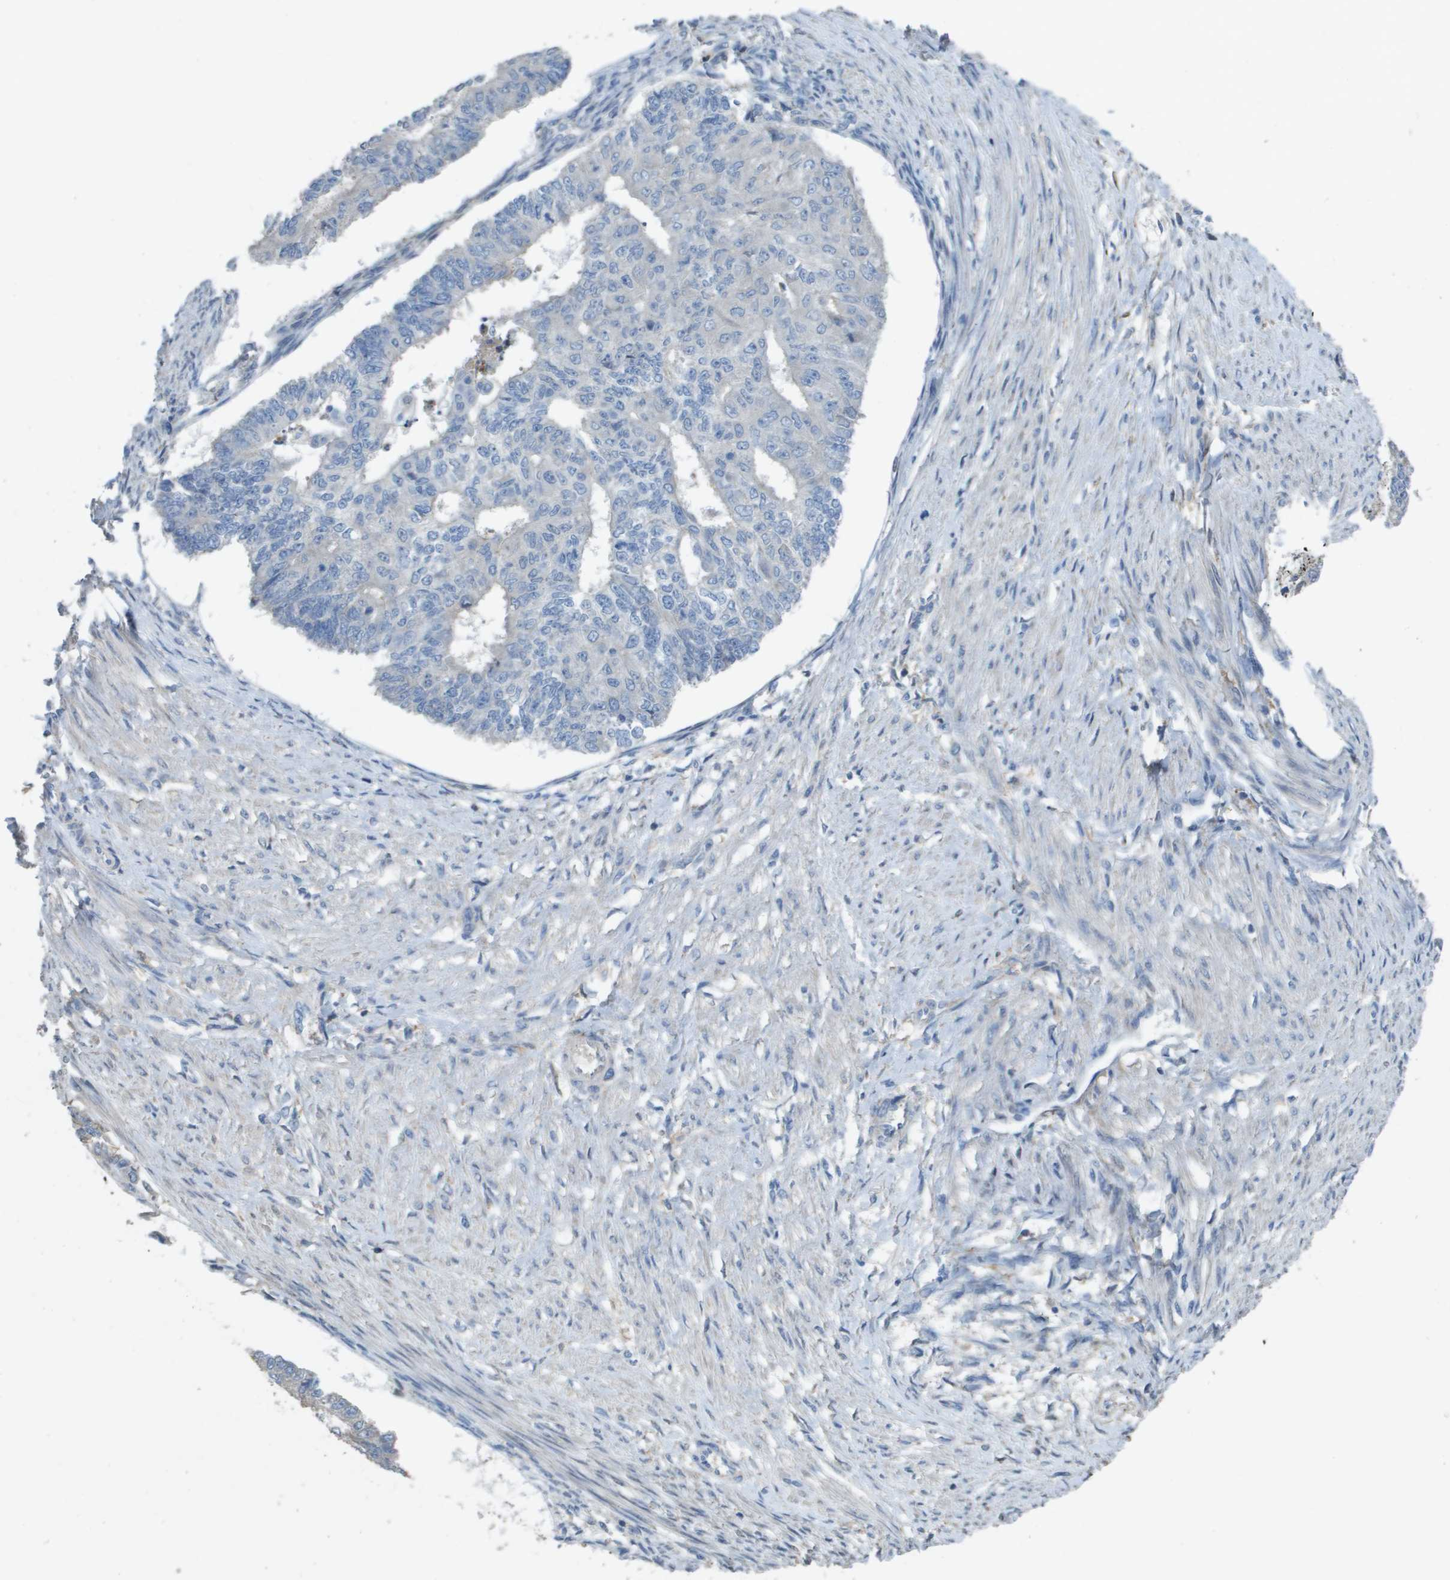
{"staining": {"intensity": "negative", "quantity": "none", "location": "none"}, "tissue": "endometrial cancer", "cell_type": "Tumor cells", "image_type": "cancer", "snomed": [{"axis": "morphology", "description": "Adenocarcinoma, NOS"}, {"axis": "topography", "description": "Endometrium"}], "caption": "Immunohistochemical staining of adenocarcinoma (endometrial) reveals no significant positivity in tumor cells.", "gene": "CLCA4", "patient": {"sex": "female", "age": 32}}